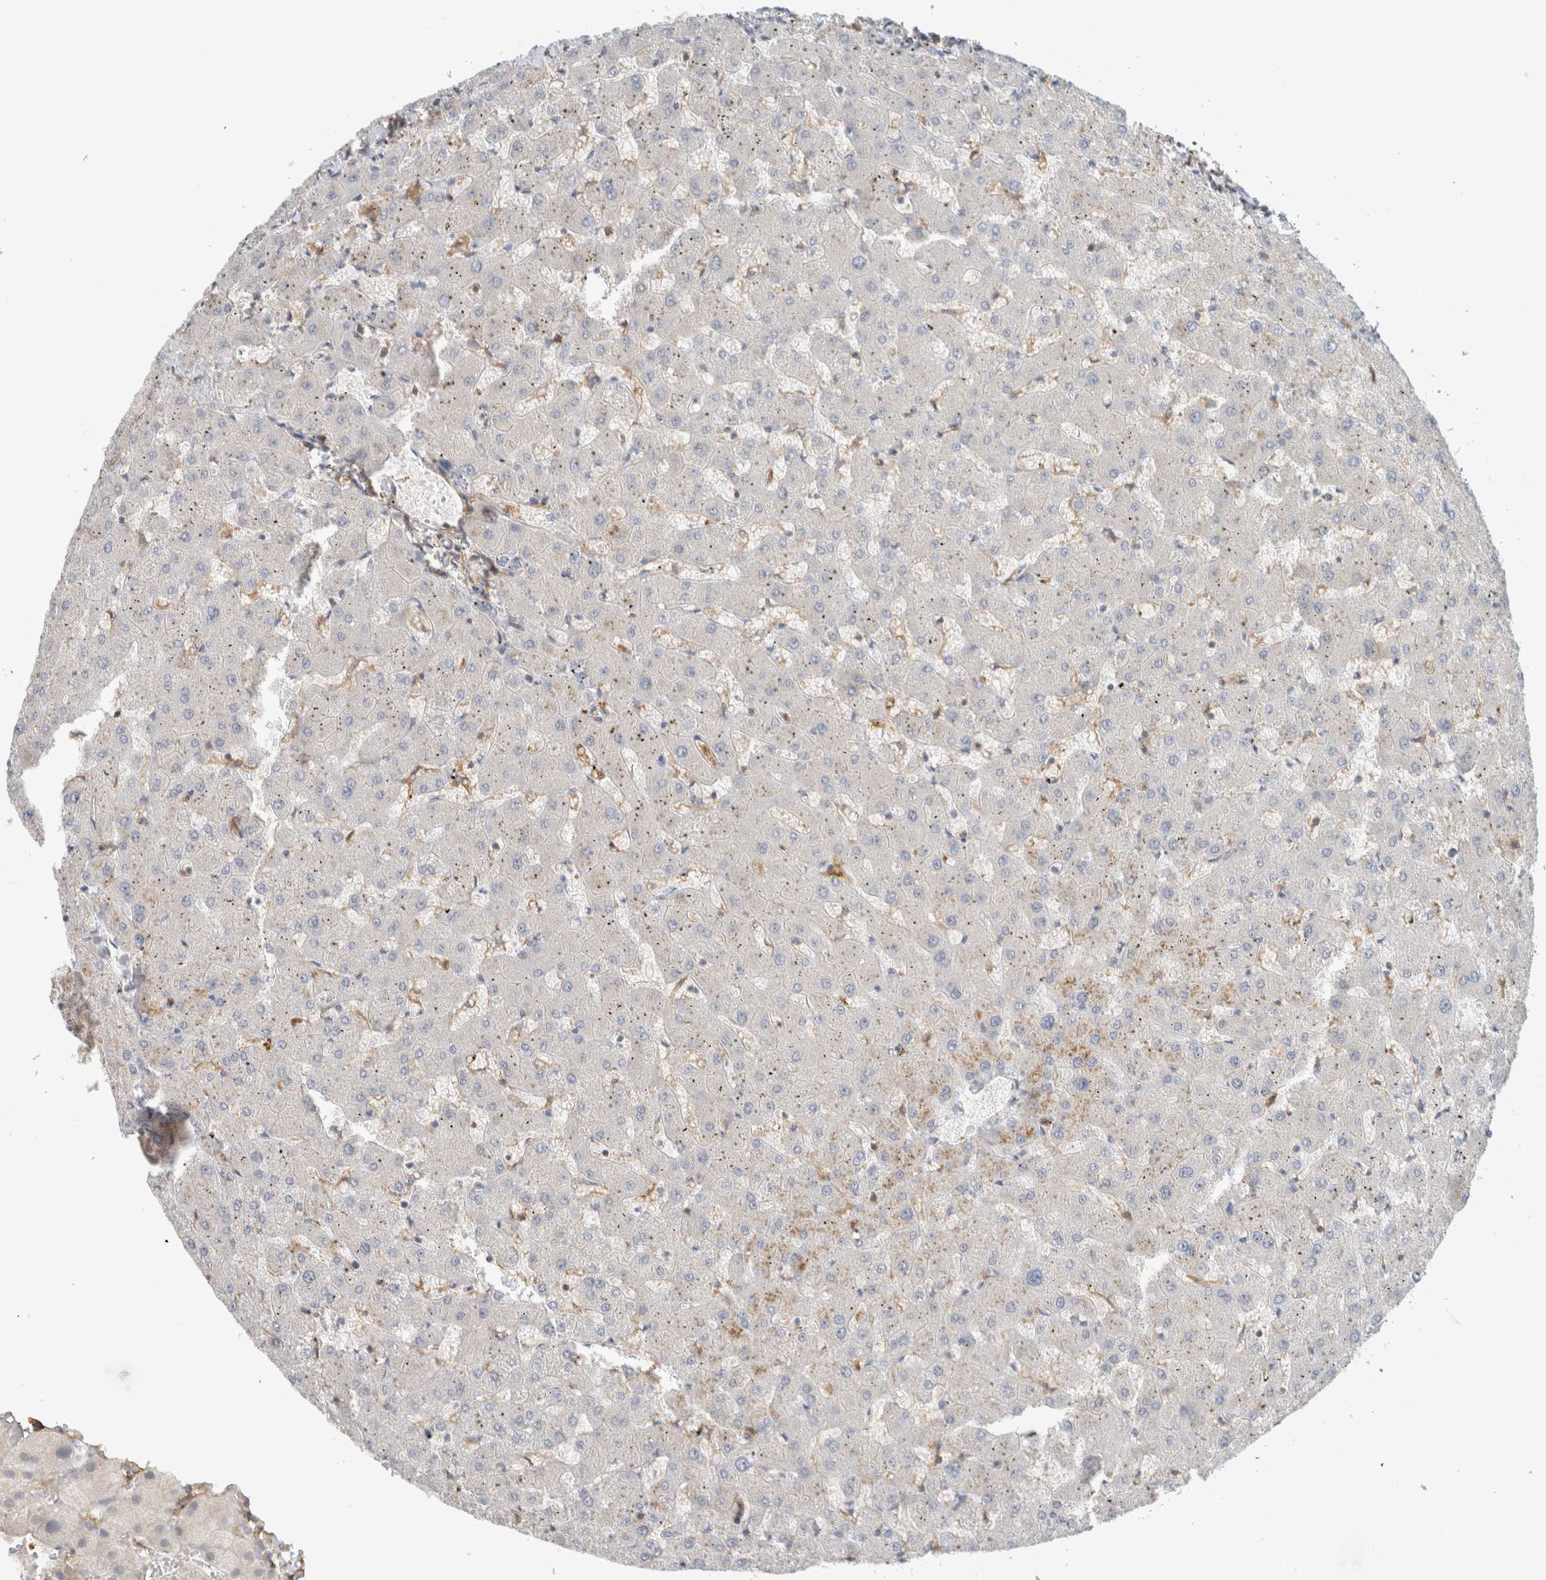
{"staining": {"intensity": "negative", "quantity": "none", "location": "none"}, "tissue": "liver", "cell_type": "Cholangiocytes", "image_type": "normal", "snomed": [{"axis": "morphology", "description": "Normal tissue, NOS"}, {"axis": "topography", "description": "Liver"}], "caption": "Cholangiocytes show no significant protein expression in normal liver. (Brightfield microscopy of DAB IHC at high magnification).", "gene": "ERCC6L2", "patient": {"sex": "female", "age": 63}}